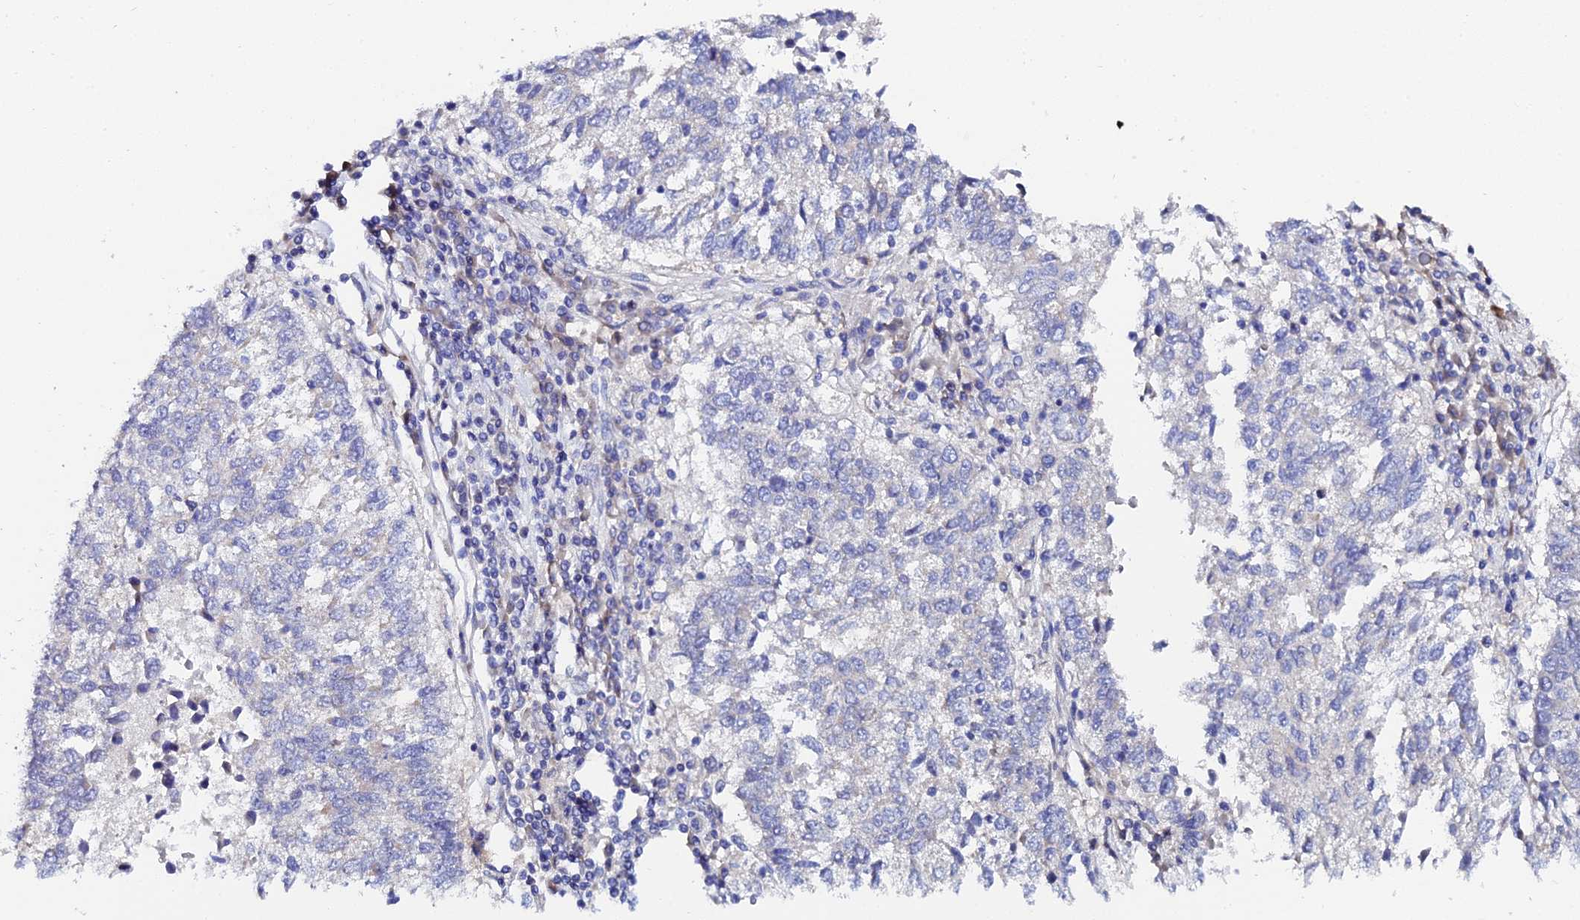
{"staining": {"intensity": "negative", "quantity": "none", "location": "none"}, "tissue": "lung cancer", "cell_type": "Tumor cells", "image_type": "cancer", "snomed": [{"axis": "morphology", "description": "Squamous cell carcinoma, NOS"}, {"axis": "topography", "description": "Lung"}], "caption": "Squamous cell carcinoma (lung) was stained to show a protein in brown. There is no significant positivity in tumor cells.", "gene": "UBE2L3", "patient": {"sex": "male", "age": 73}}